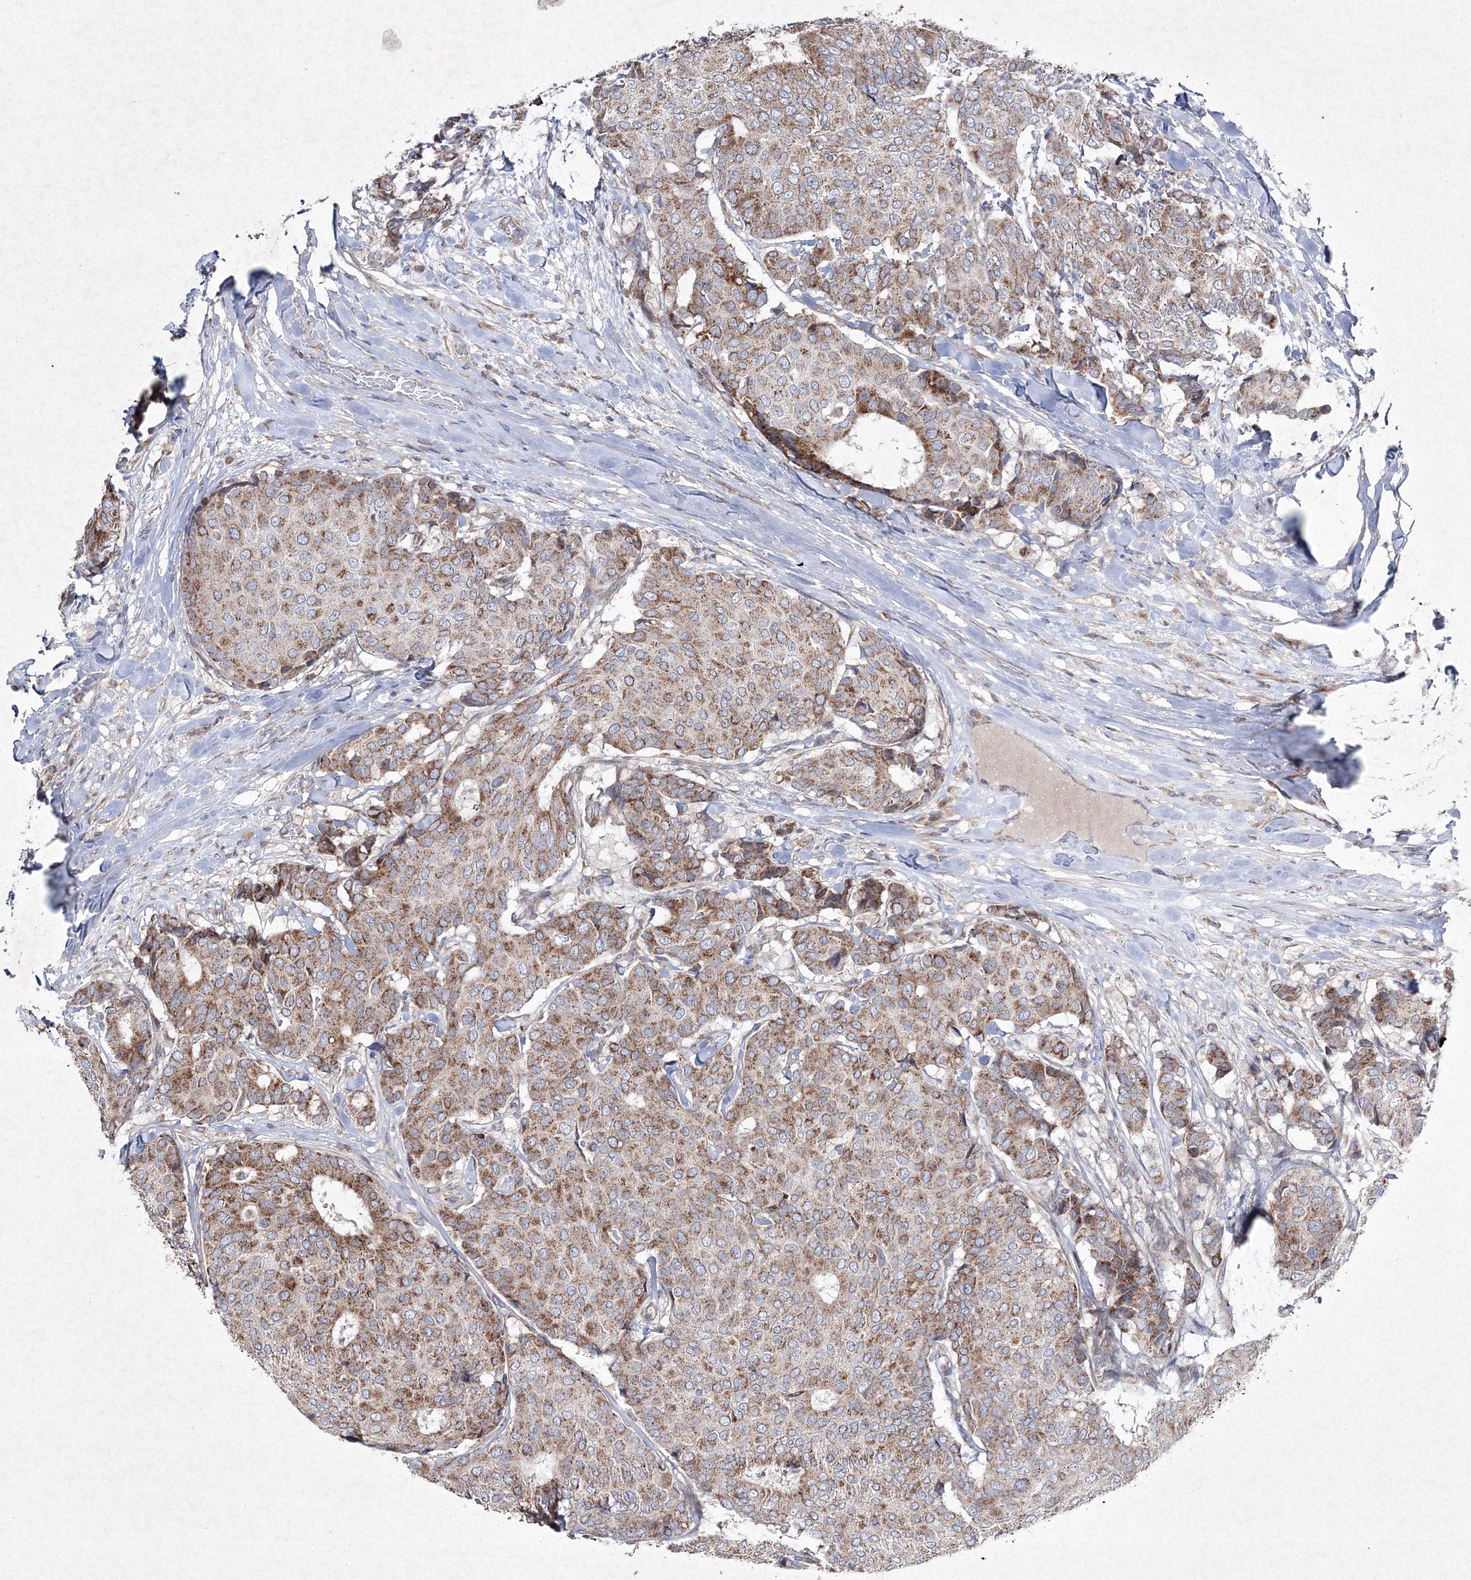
{"staining": {"intensity": "strong", "quantity": ">75%", "location": "cytoplasmic/membranous"}, "tissue": "breast cancer", "cell_type": "Tumor cells", "image_type": "cancer", "snomed": [{"axis": "morphology", "description": "Duct carcinoma"}, {"axis": "topography", "description": "Breast"}], "caption": "Immunohistochemical staining of human breast cancer (invasive ductal carcinoma) demonstrates high levels of strong cytoplasmic/membranous protein positivity in about >75% of tumor cells.", "gene": "GFM1", "patient": {"sex": "female", "age": 75}}